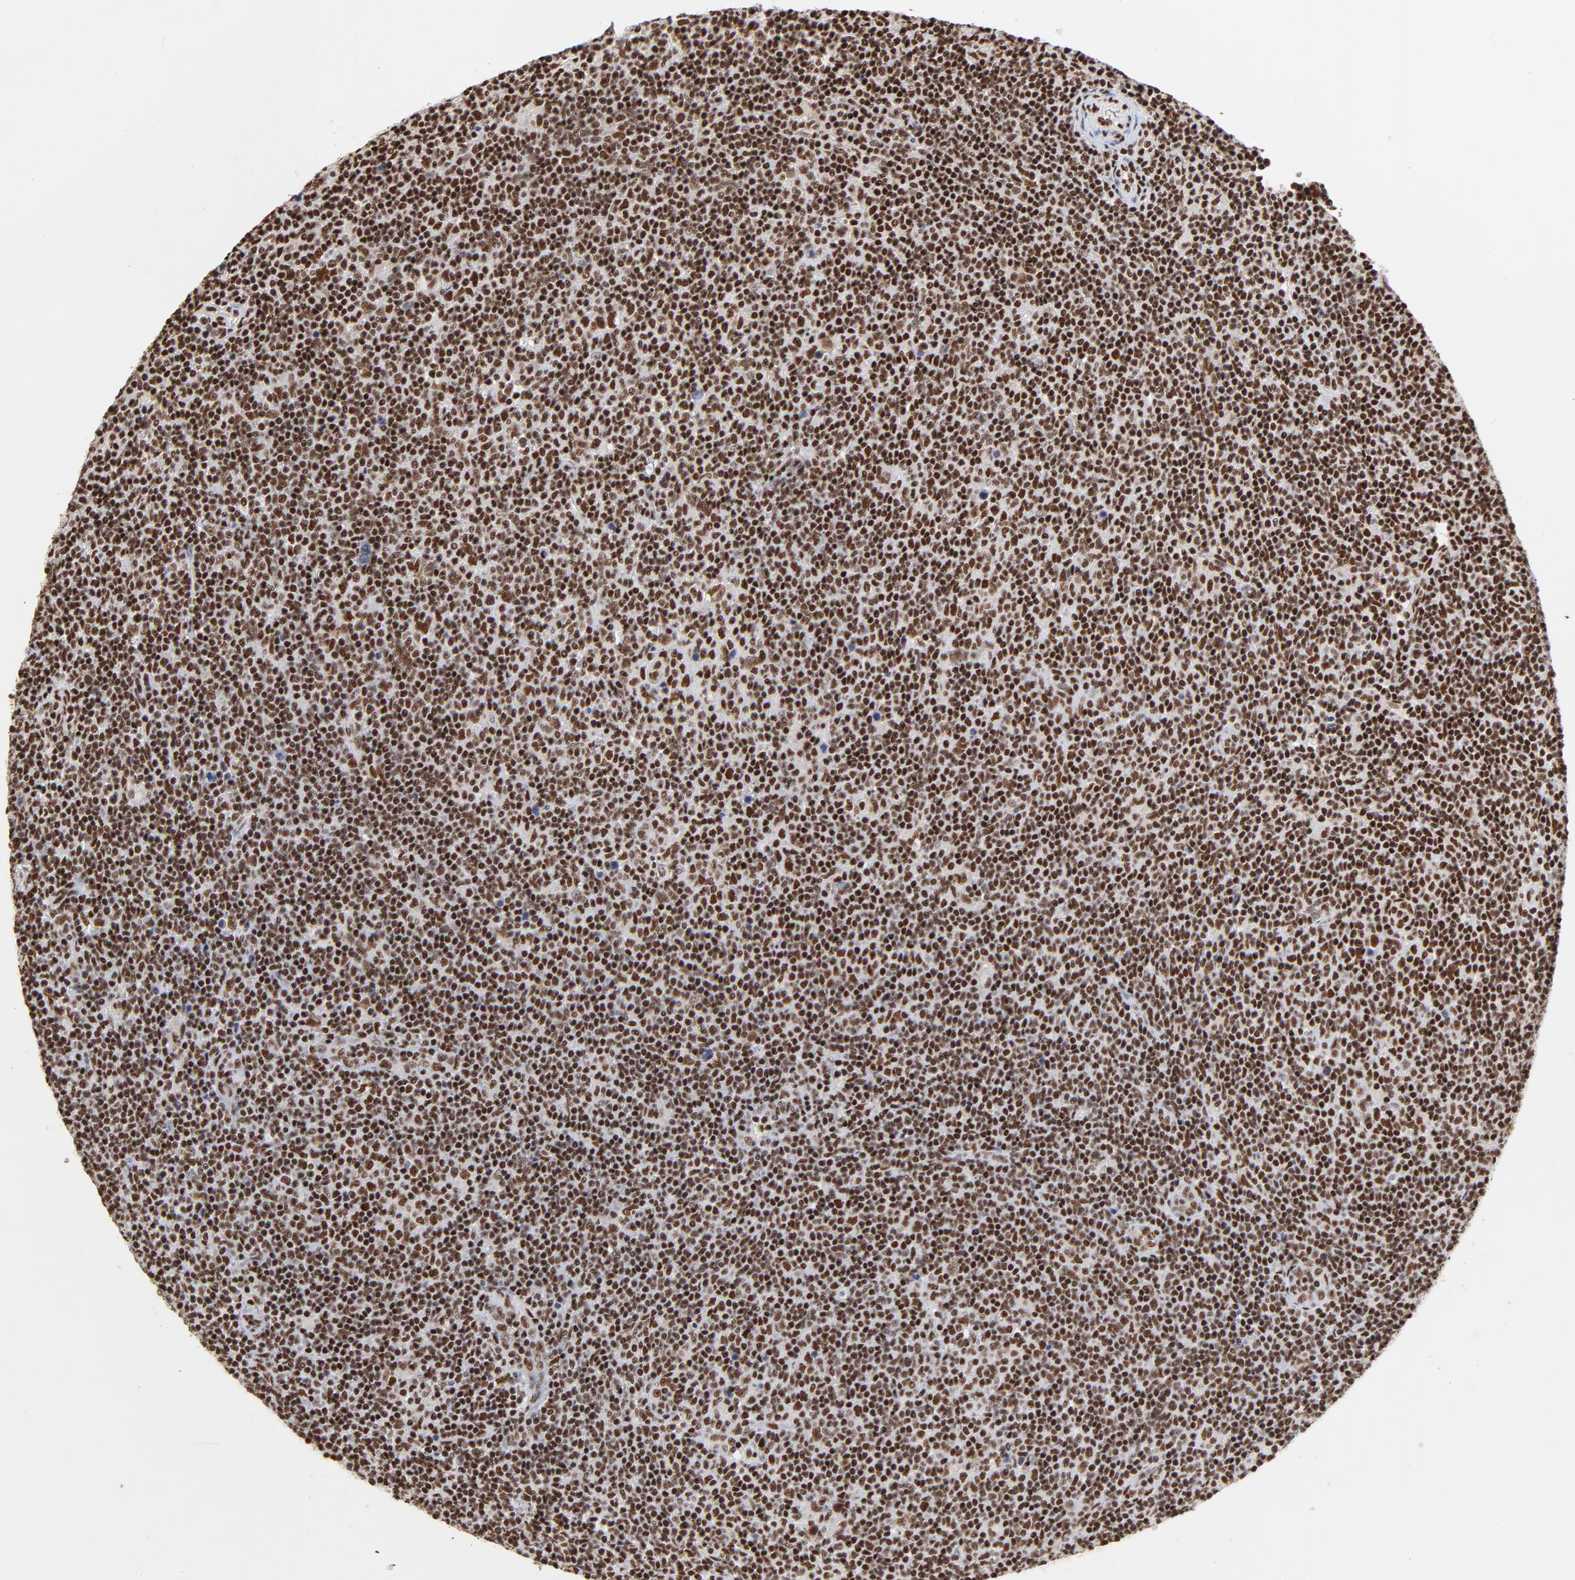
{"staining": {"intensity": "strong", "quantity": ">75%", "location": "nuclear"}, "tissue": "lymphoma", "cell_type": "Tumor cells", "image_type": "cancer", "snomed": [{"axis": "morphology", "description": "Malignant lymphoma, non-Hodgkin's type, Low grade"}, {"axis": "topography", "description": "Lymph node"}], "caption": "Immunohistochemical staining of human malignant lymphoma, non-Hodgkin's type (low-grade) reveals high levels of strong nuclear expression in approximately >75% of tumor cells. Immunohistochemistry stains the protein in brown and the nuclei are stained blue.", "gene": "CREB1", "patient": {"sex": "male", "age": 70}}